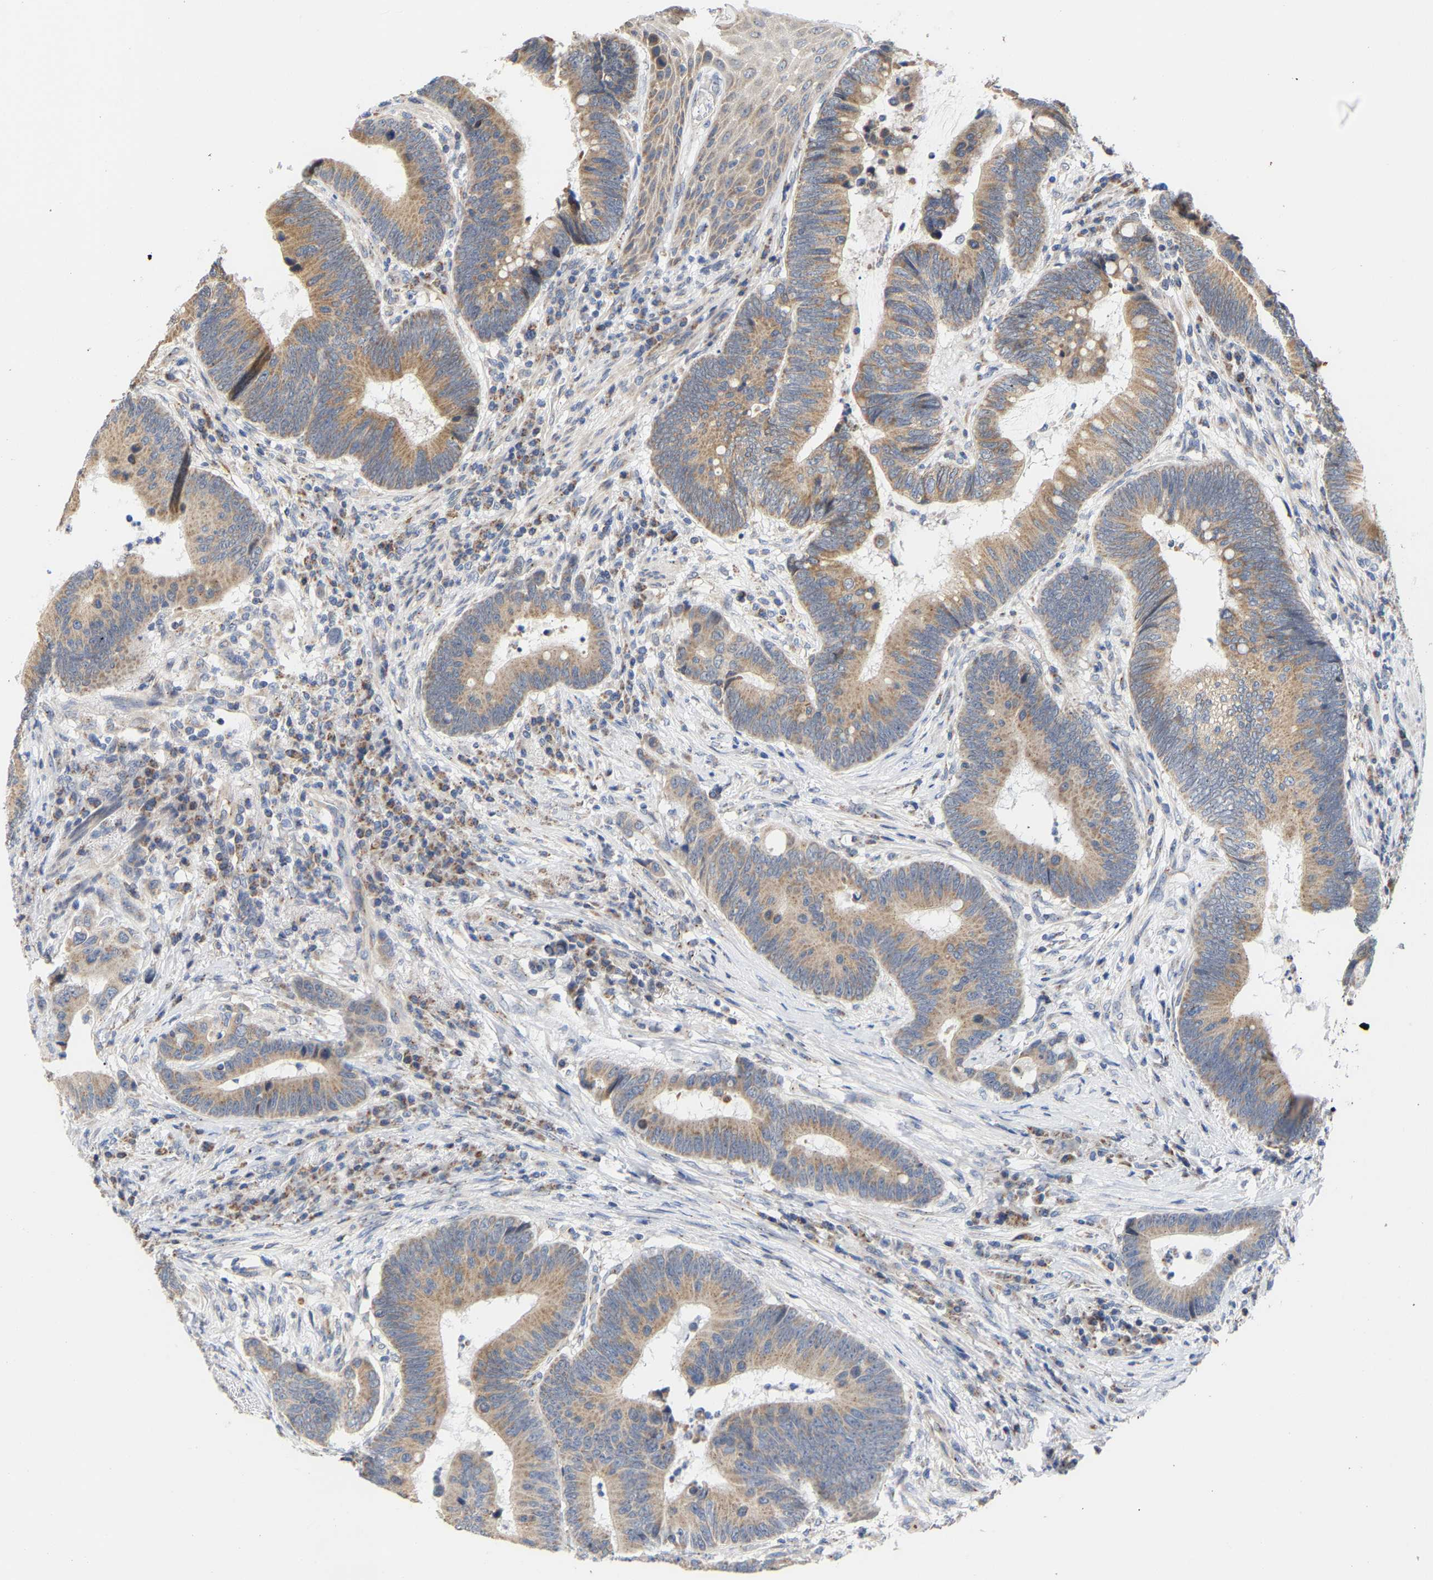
{"staining": {"intensity": "moderate", "quantity": ">75%", "location": "cytoplasmic/membranous"}, "tissue": "colorectal cancer", "cell_type": "Tumor cells", "image_type": "cancer", "snomed": [{"axis": "morphology", "description": "Adenocarcinoma, NOS"}, {"axis": "topography", "description": "Rectum"}, {"axis": "topography", "description": "Anal"}], "caption": "A medium amount of moderate cytoplasmic/membranous expression is appreciated in approximately >75% of tumor cells in colorectal cancer tissue.", "gene": "PCNT", "patient": {"sex": "female", "age": 89}}